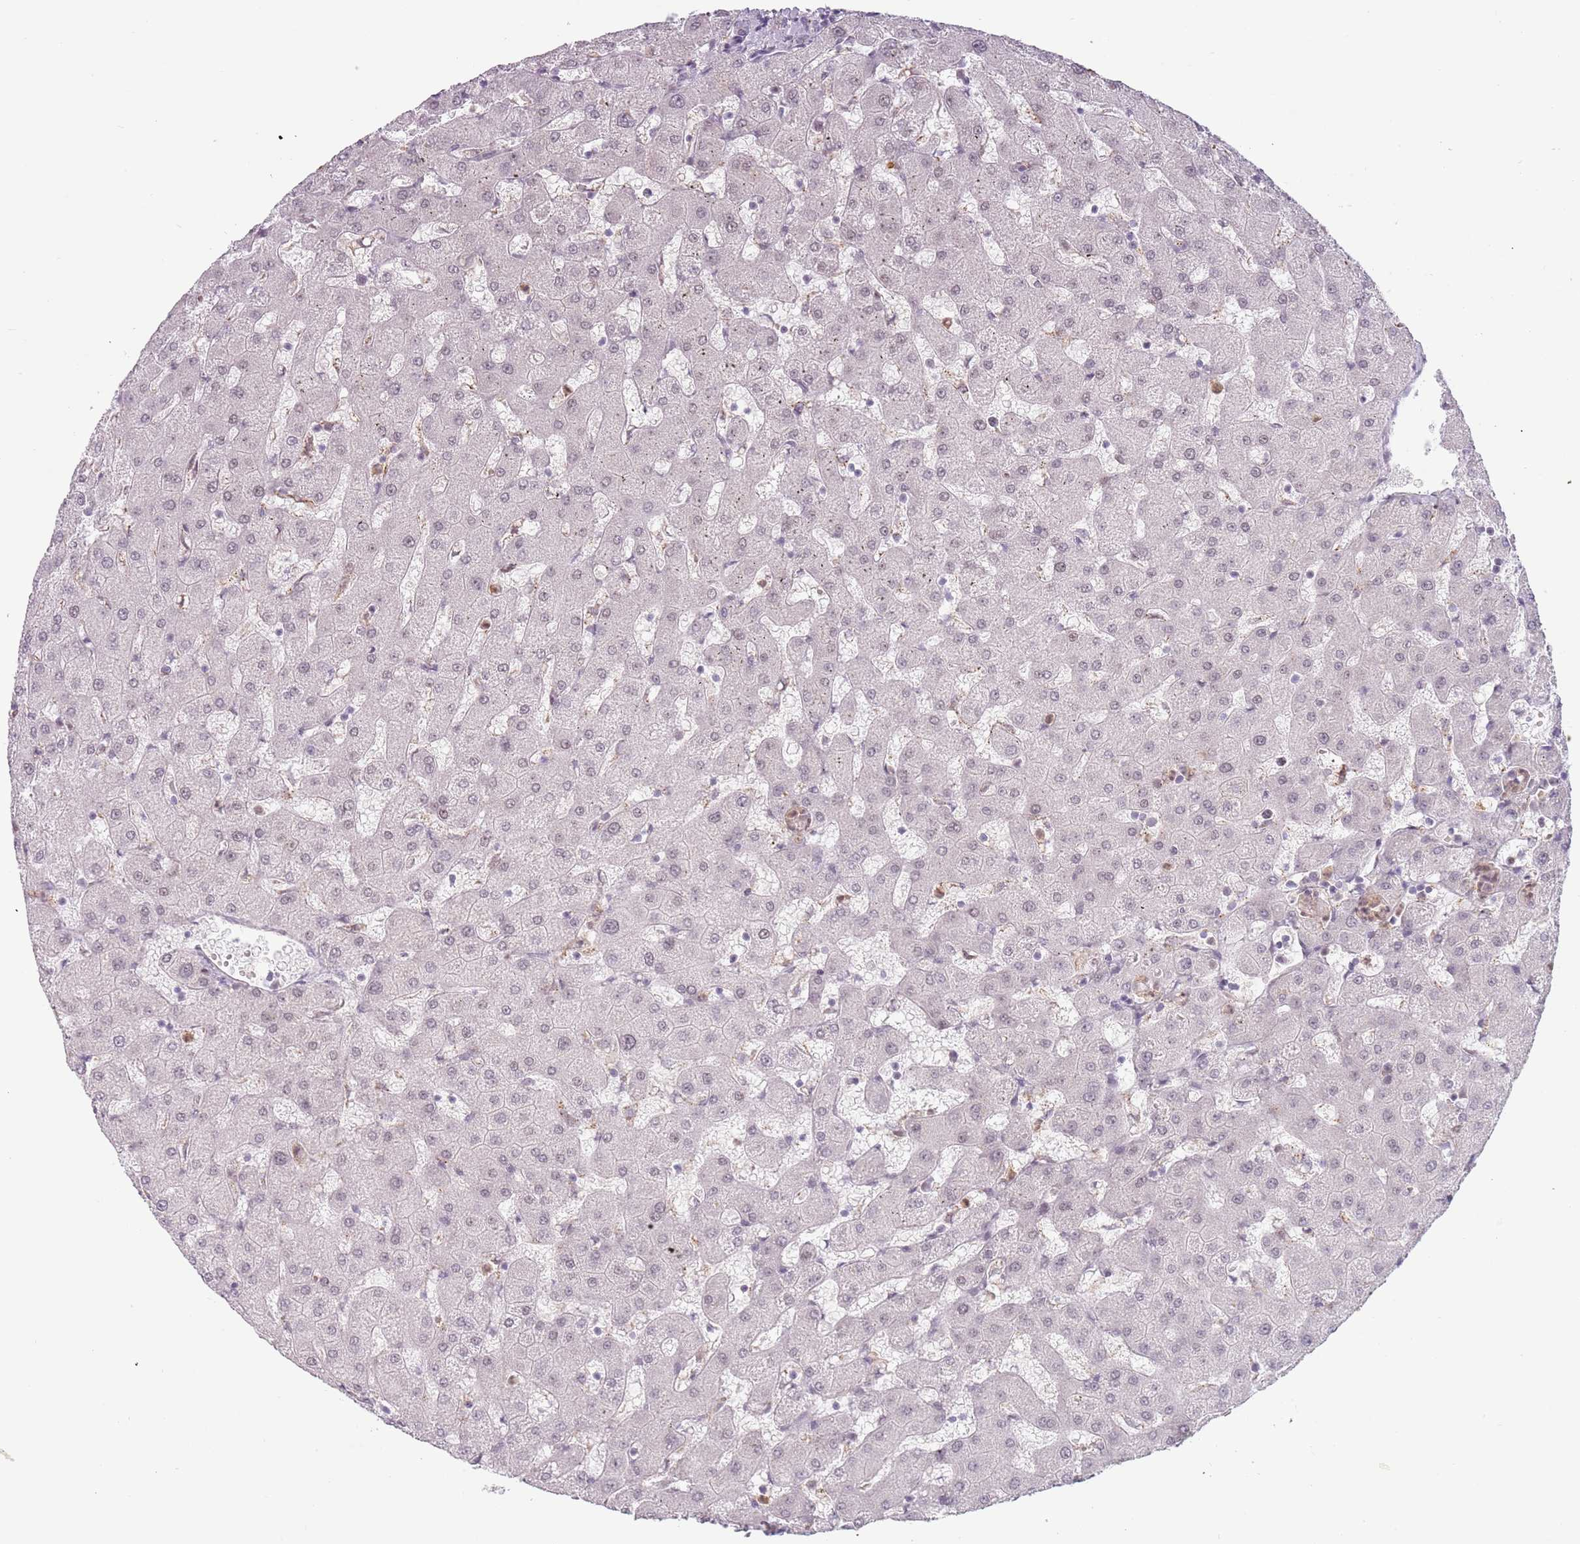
{"staining": {"intensity": "negative", "quantity": "none", "location": "none"}, "tissue": "liver", "cell_type": "Cholangiocytes", "image_type": "normal", "snomed": [{"axis": "morphology", "description": "Normal tissue, NOS"}, {"axis": "topography", "description": "Liver"}], "caption": "Immunohistochemistry (IHC) of normal human liver reveals no staining in cholangiocytes.", "gene": "REXO4", "patient": {"sex": "female", "age": 63}}